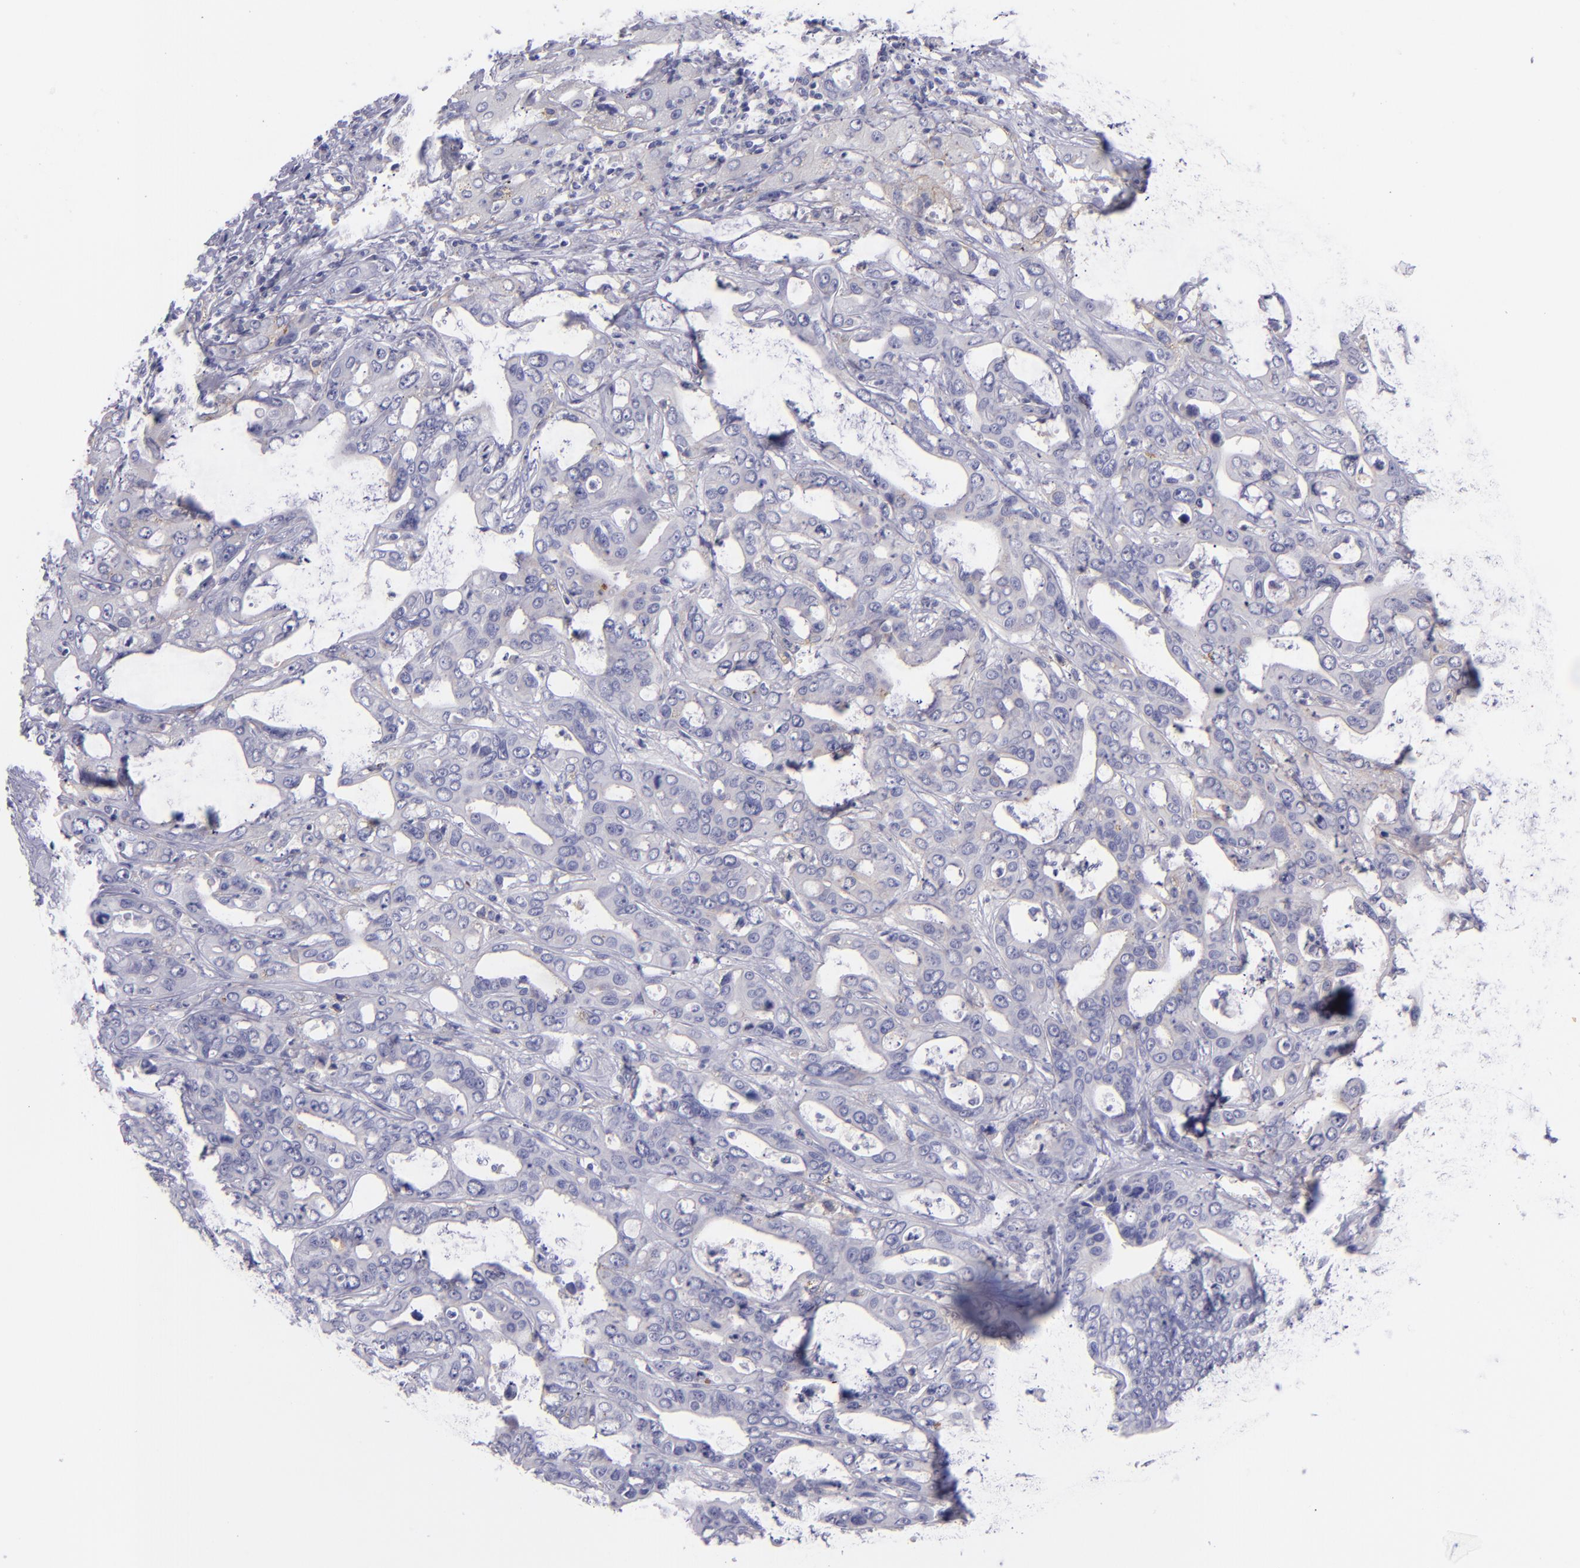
{"staining": {"intensity": "negative", "quantity": "none", "location": "none"}, "tissue": "liver cancer", "cell_type": "Tumor cells", "image_type": "cancer", "snomed": [{"axis": "morphology", "description": "Cholangiocarcinoma"}, {"axis": "topography", "description": "Liver"}], "caption": "This is an immunohistochemistry (IHC) micrograph of human liver cancer. There is no staining in tumor cells.", "gene": "CD82", "patient": {"sex": "female", "age": 65}}